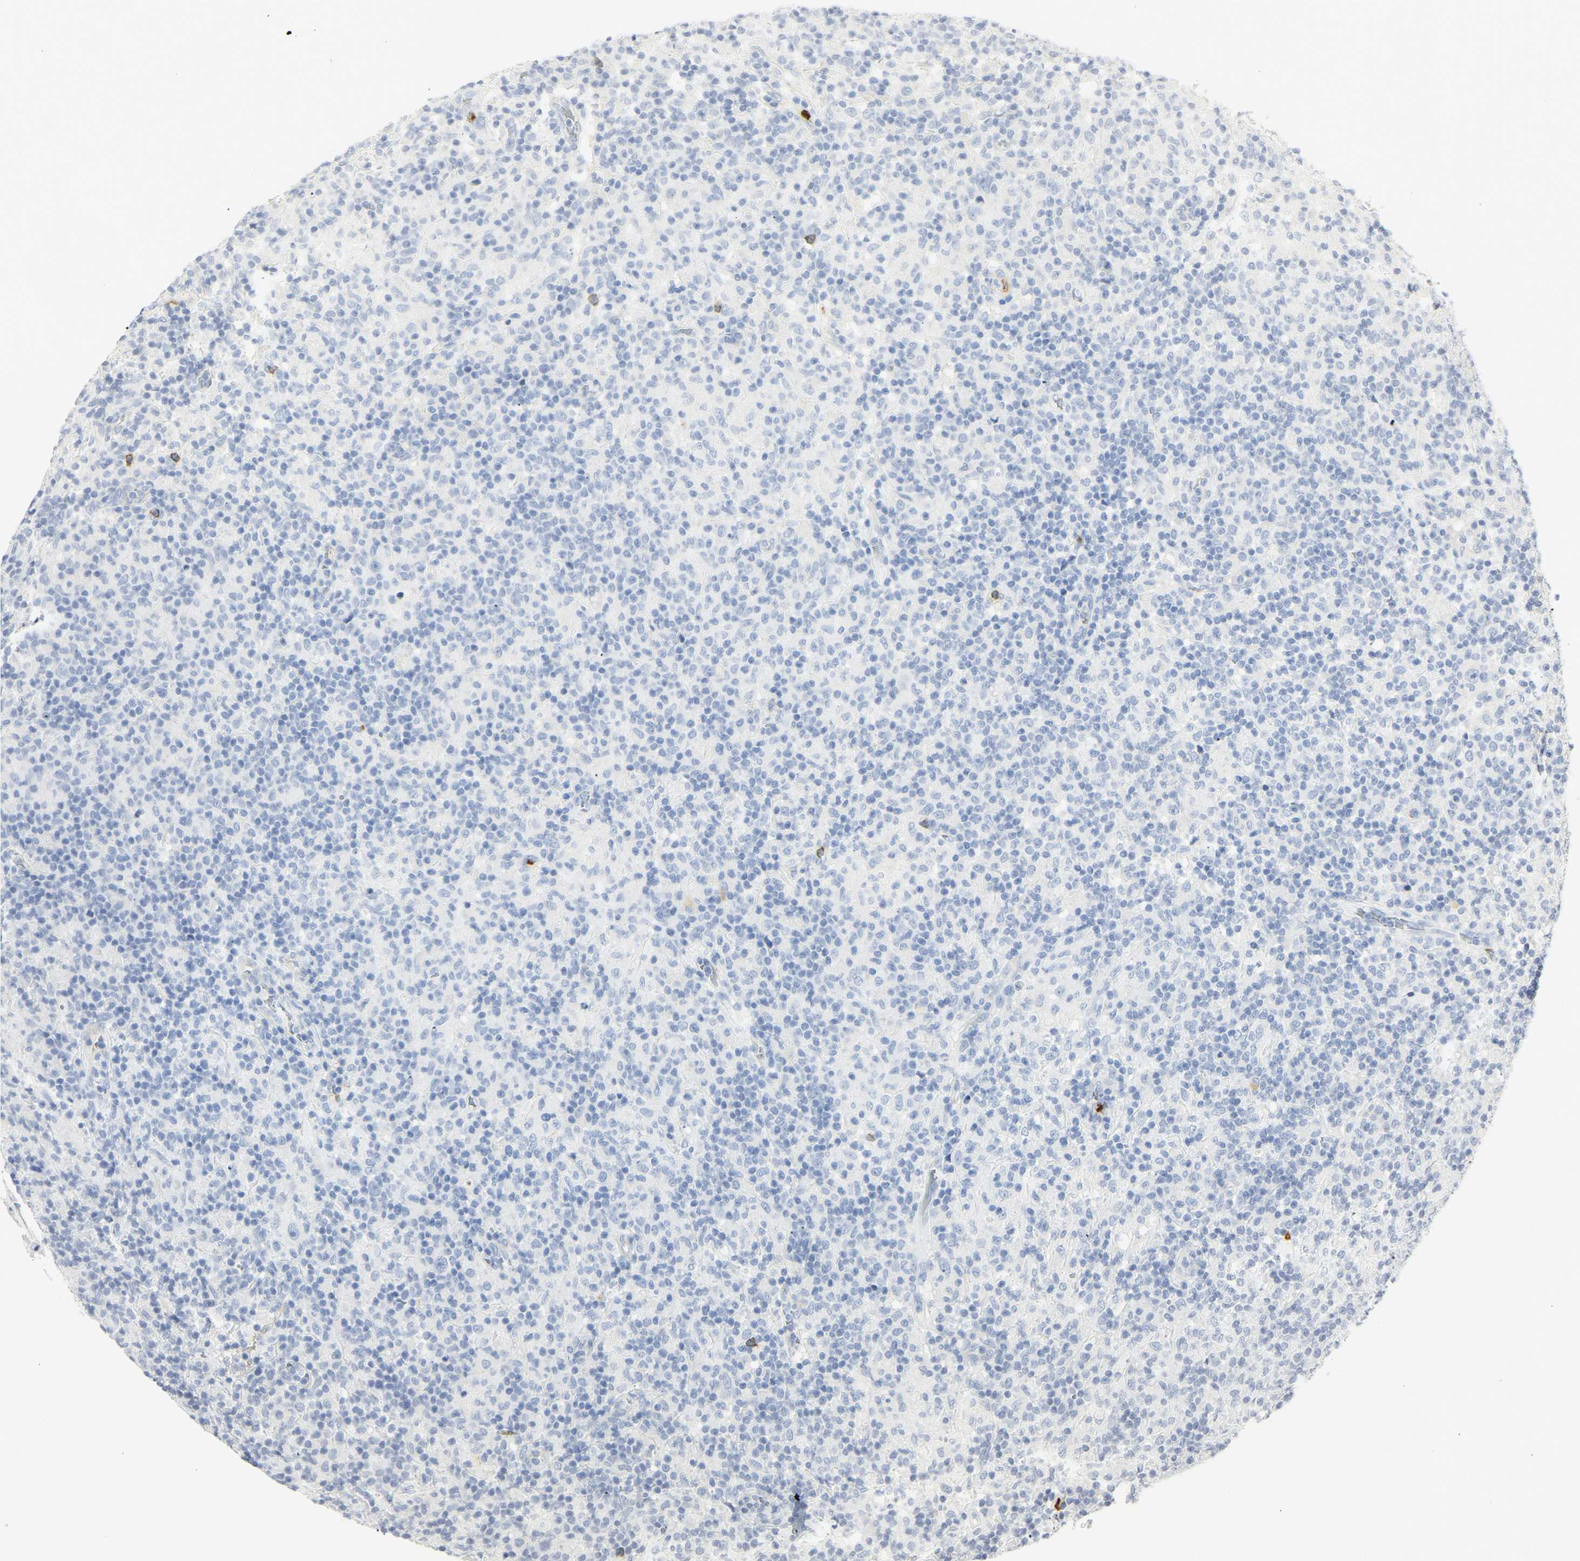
{"staining": {"intensity": "negative", "quantity": "none", "location": "none"}, "tissue": "lymphoma", "cell_type": "Tumor cells", "image_type": "cancer", "snomed": [{"axis": "morphology", "description": "Hodgkin's disease, NOS"}, {"axis": "topography", "description": "Lymph node"}], "caption": "Lymphoma was stained to show a protein in brown. There is no significant positivity in tumor cells.", "gene": "CEACAM5", "patient": {"sex": "male", "age": 70}}